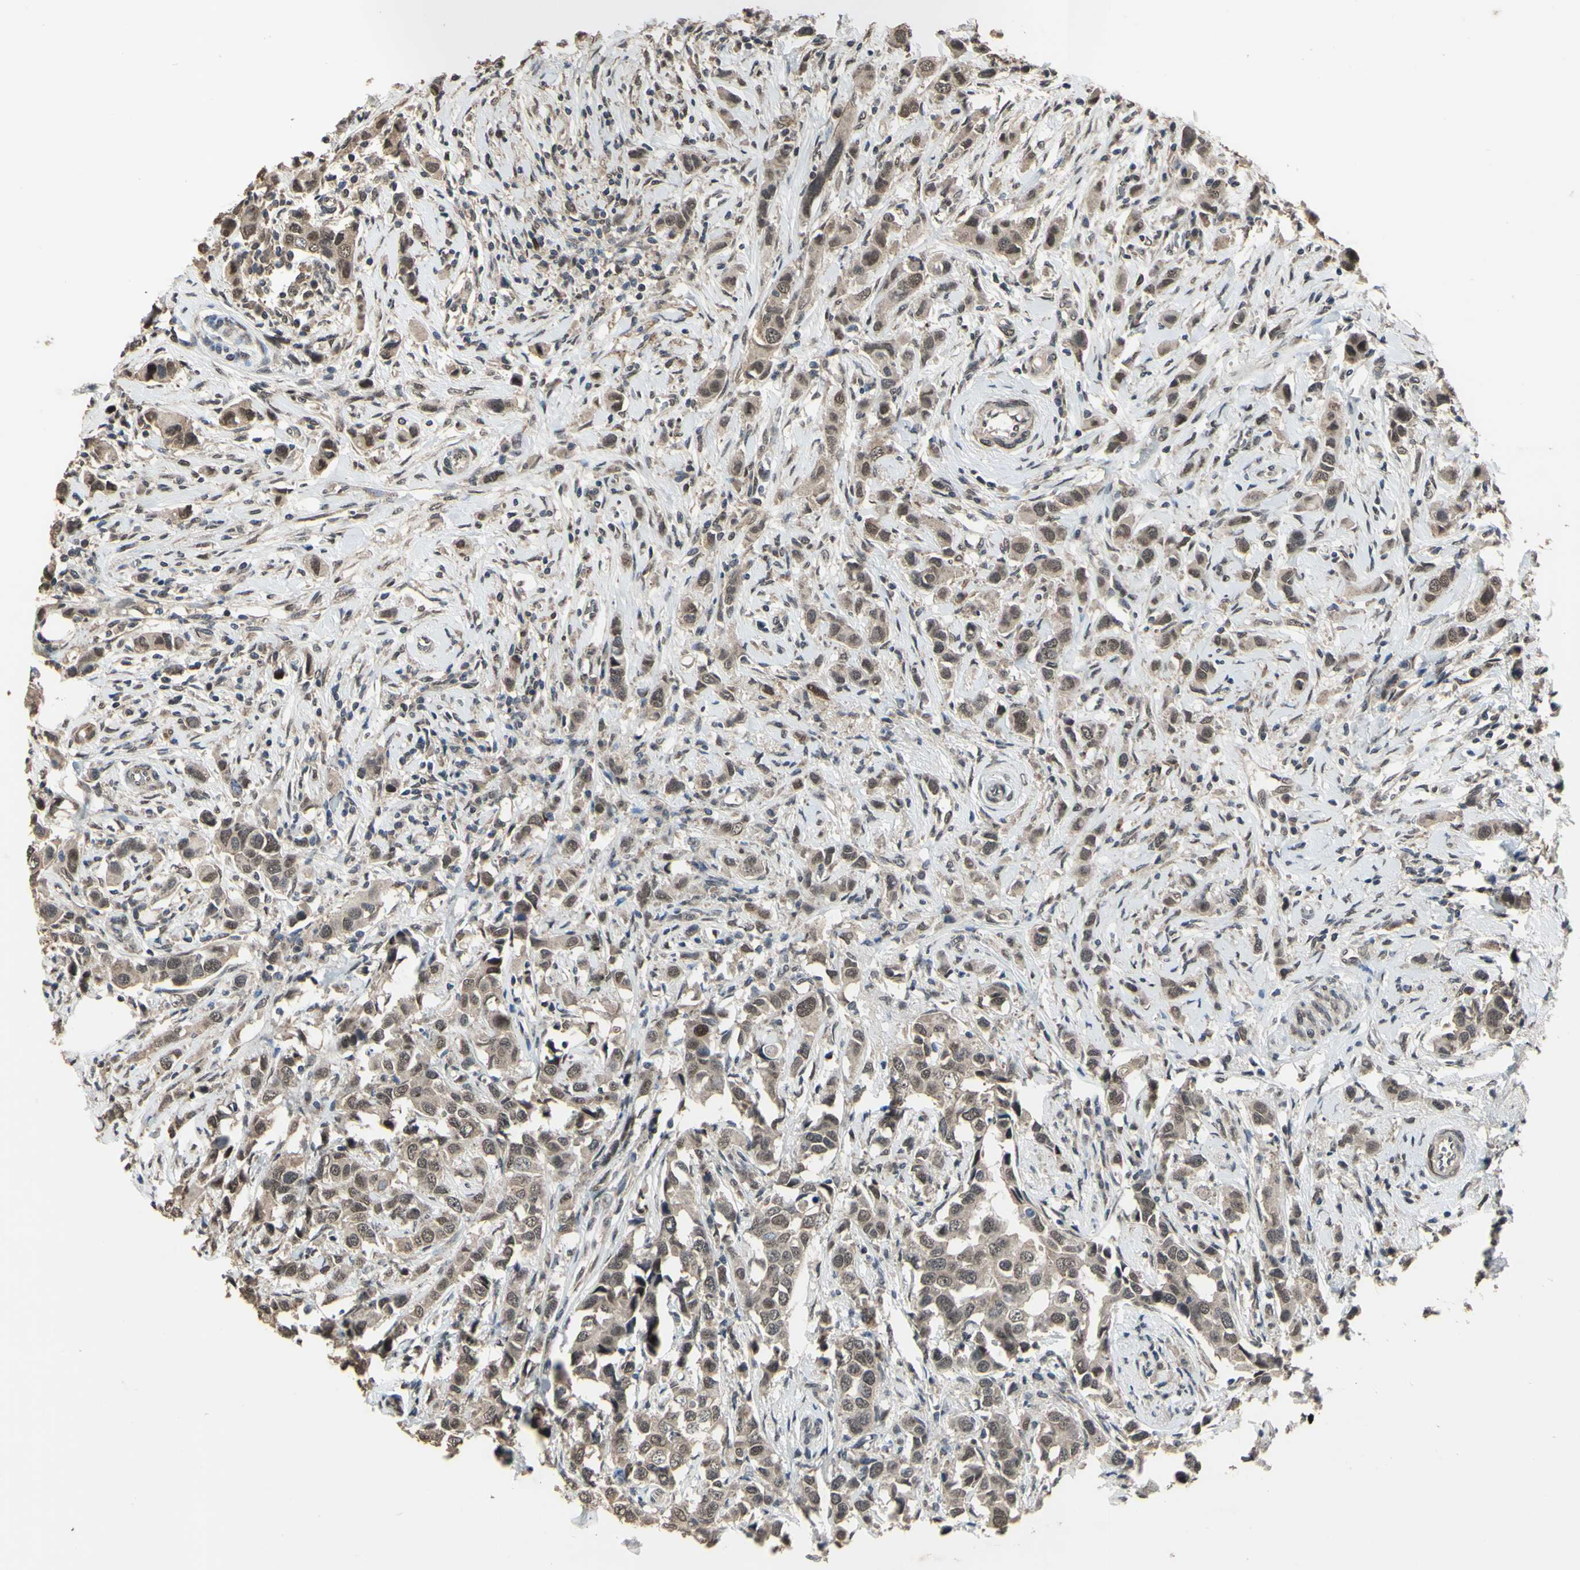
{"staining": {"intensity": "moderate", "quantity": "25%-75%", "location": "cytoplasmic/membranous,nuclear"}, "tissue": "breast cancer", "cell_type": "Tumor cells", "image_type": "cancer", "snomed": [{"axis": "morphology", "description": "Normal tissue, NOS"}, {"axis": "morphology", "description": "Duct carcinoma"}, {"axis": "topography", "description": "Breast"}], "caption": "Immunohistochemistry (IHC) (DAB) staining of breast infiltrating ductal carcinoma exhibits moderate cytoplasmic/membranous and nuclear protein expression in approximately 25%-75% of tumor cells. Using DAB (brown) and hematoxylin (blue) stains, captured at high magnification using brightfield microscopy.", "gene": "ZNF174", "patient": {"sex": "female", "age": 50}}